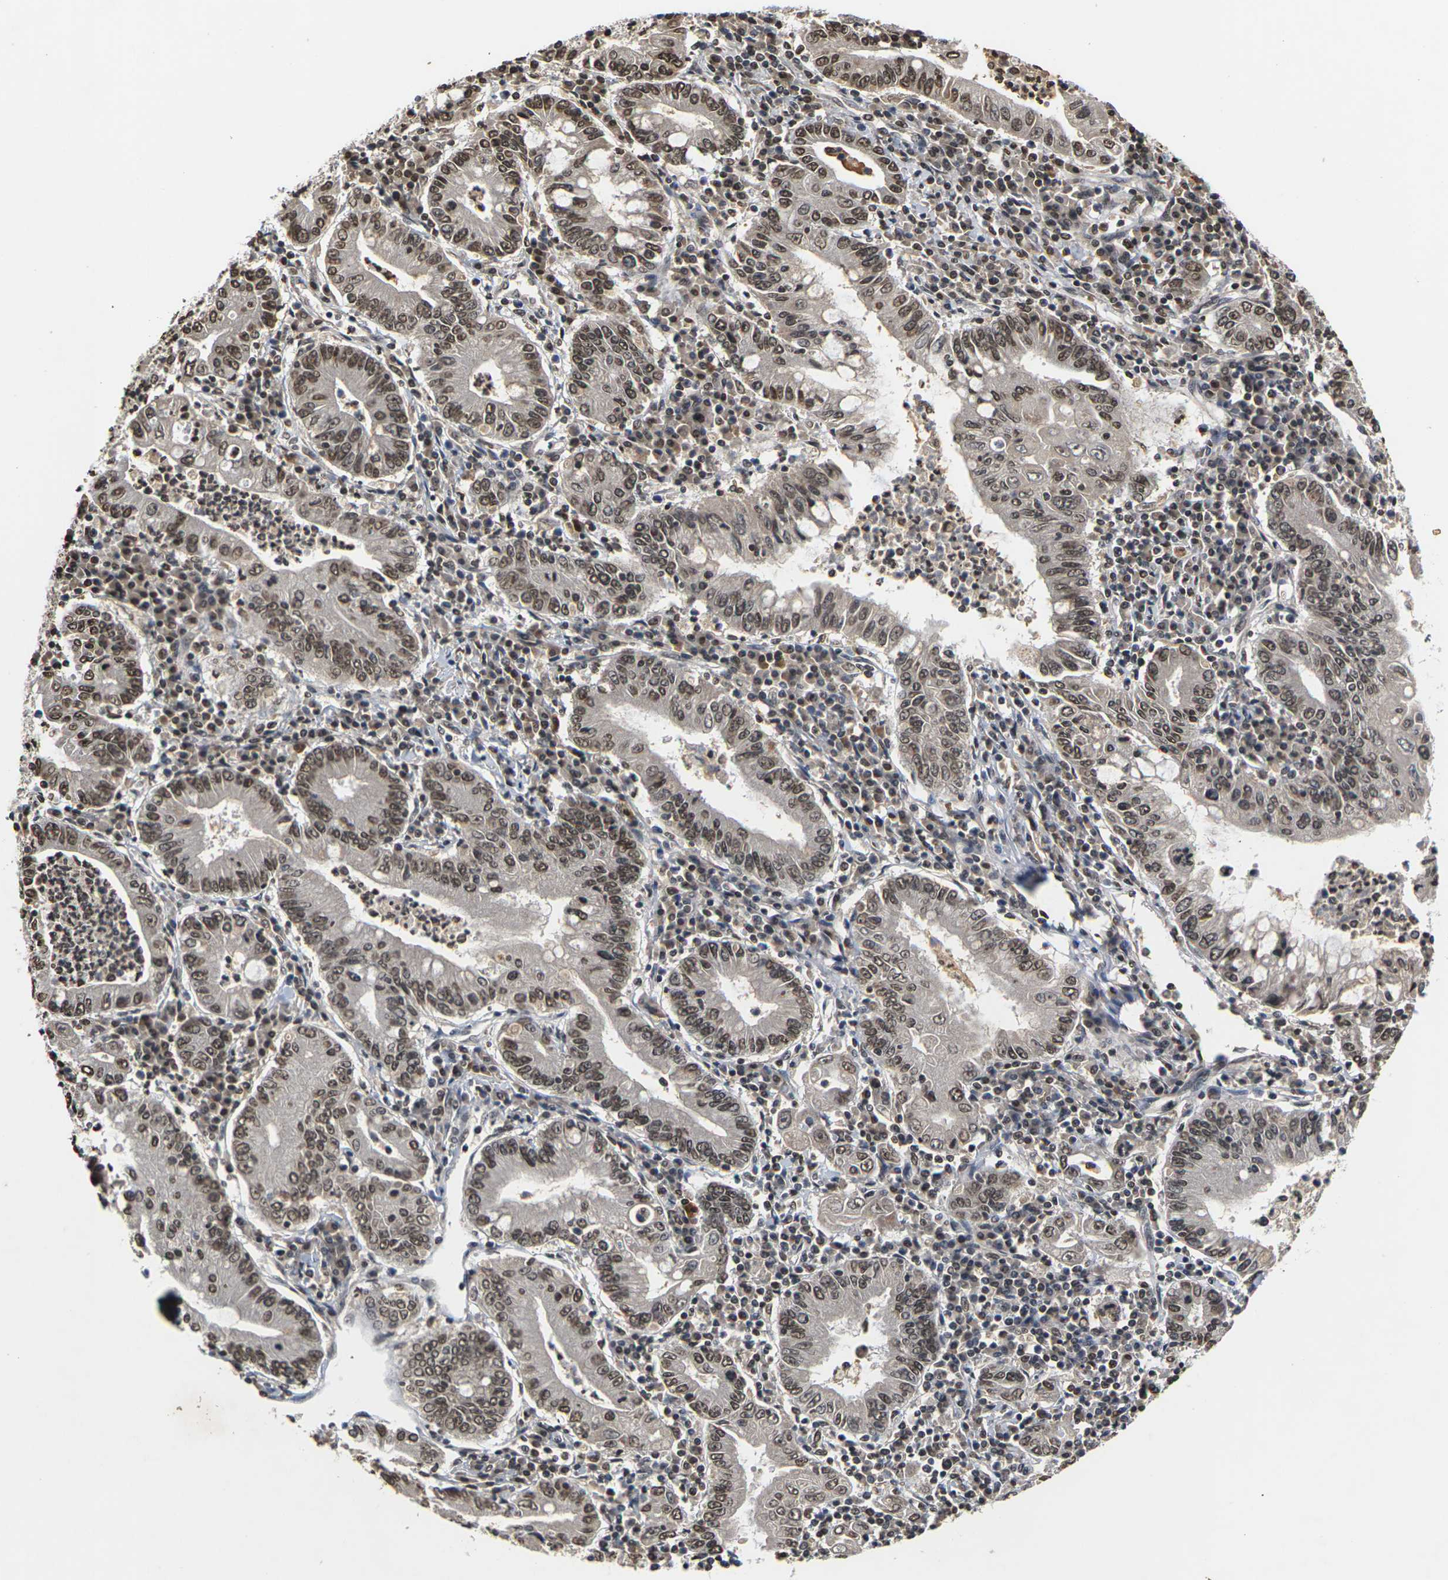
{"staining": {"intensity": "moderate", "quantity": ">75%", "location": "nuclear"}, "tissue": "stomach cancer", "cell_type": "Tumor cells", "image_type": "cancer", "snomed": [{"axis": "morphology", "description": "Normal tissue, NOS"}, {"axis": "morphology", "description": "Adenocarcinoma, NOS"}, {"axis": "topography", "description": "Esophagus"}, {"axis": "topography", "description": "Stomach, upper"}, {"axis": "topography", "description": "Peripheral nerve tissue"}], "caption": "DAB immunohistochemical staining of human stomach cancer (adenocarcinoma) demonstrates moderate nuclear protein expression in about >75% of tumor cells. (Brightfield microscopy of DAB IHC at high magnification).", "gene": "NELFA", "patient": {"sex": "male", "age": 62}}